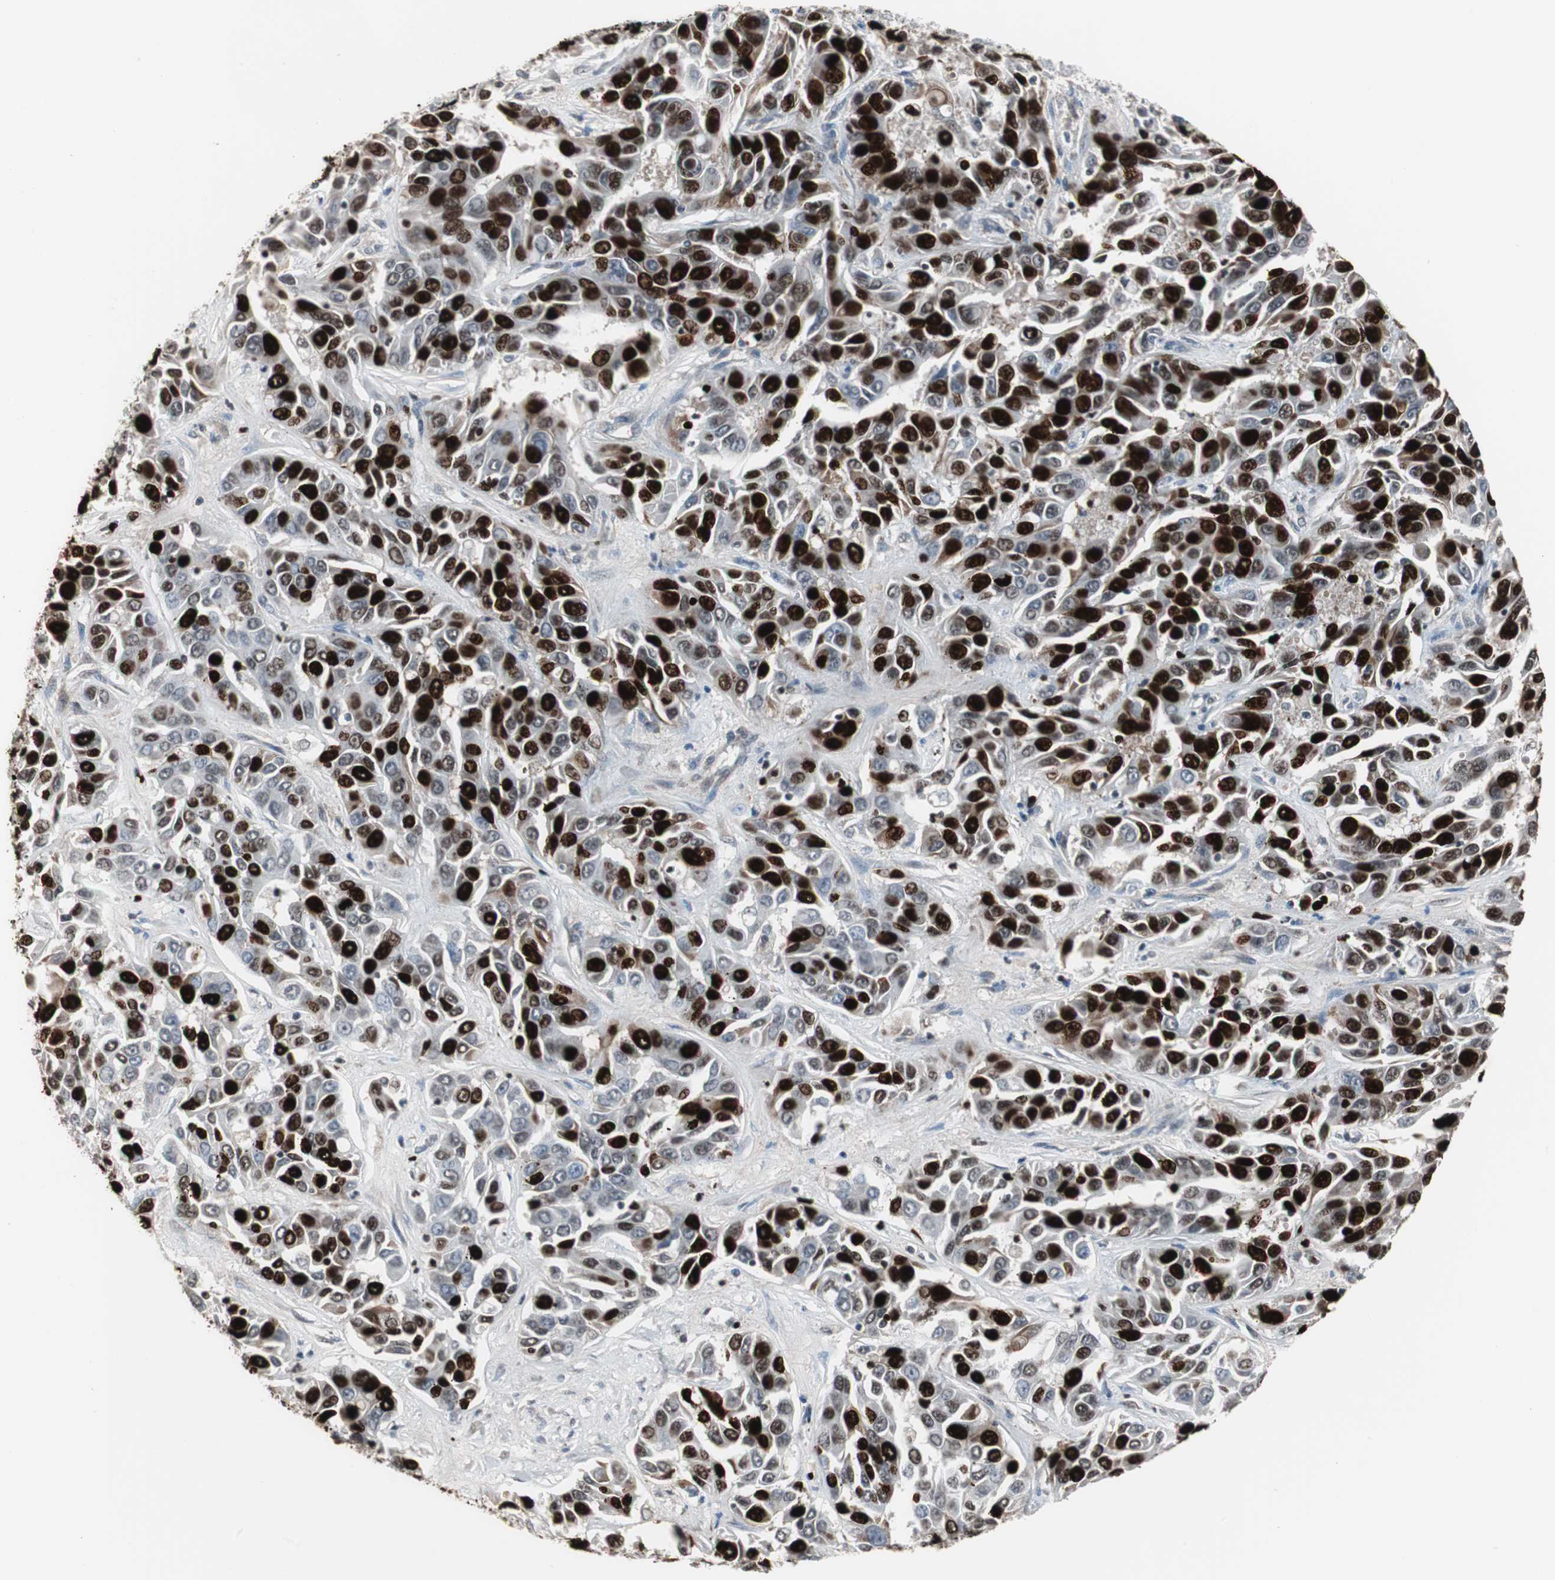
{"staining": {"intensity": "strong", "quantity": ">75%", "location": "nuclear"}, "tissue": "liver cancer", "cell_type": "Tumor cells", "image_type": "cancer", "snomed": [{"axis": "morphology", "description": "Cholangiocarcinoma"}, {"axis": "topography", "description": "Liver"}], "caption": "Strong nuclear staining is appreciated in approximately >75% of tumor cells in liver cholangiocarcinoma.", "gene": "TOP2A", "patient": {"sex": "female", "age": 52}}